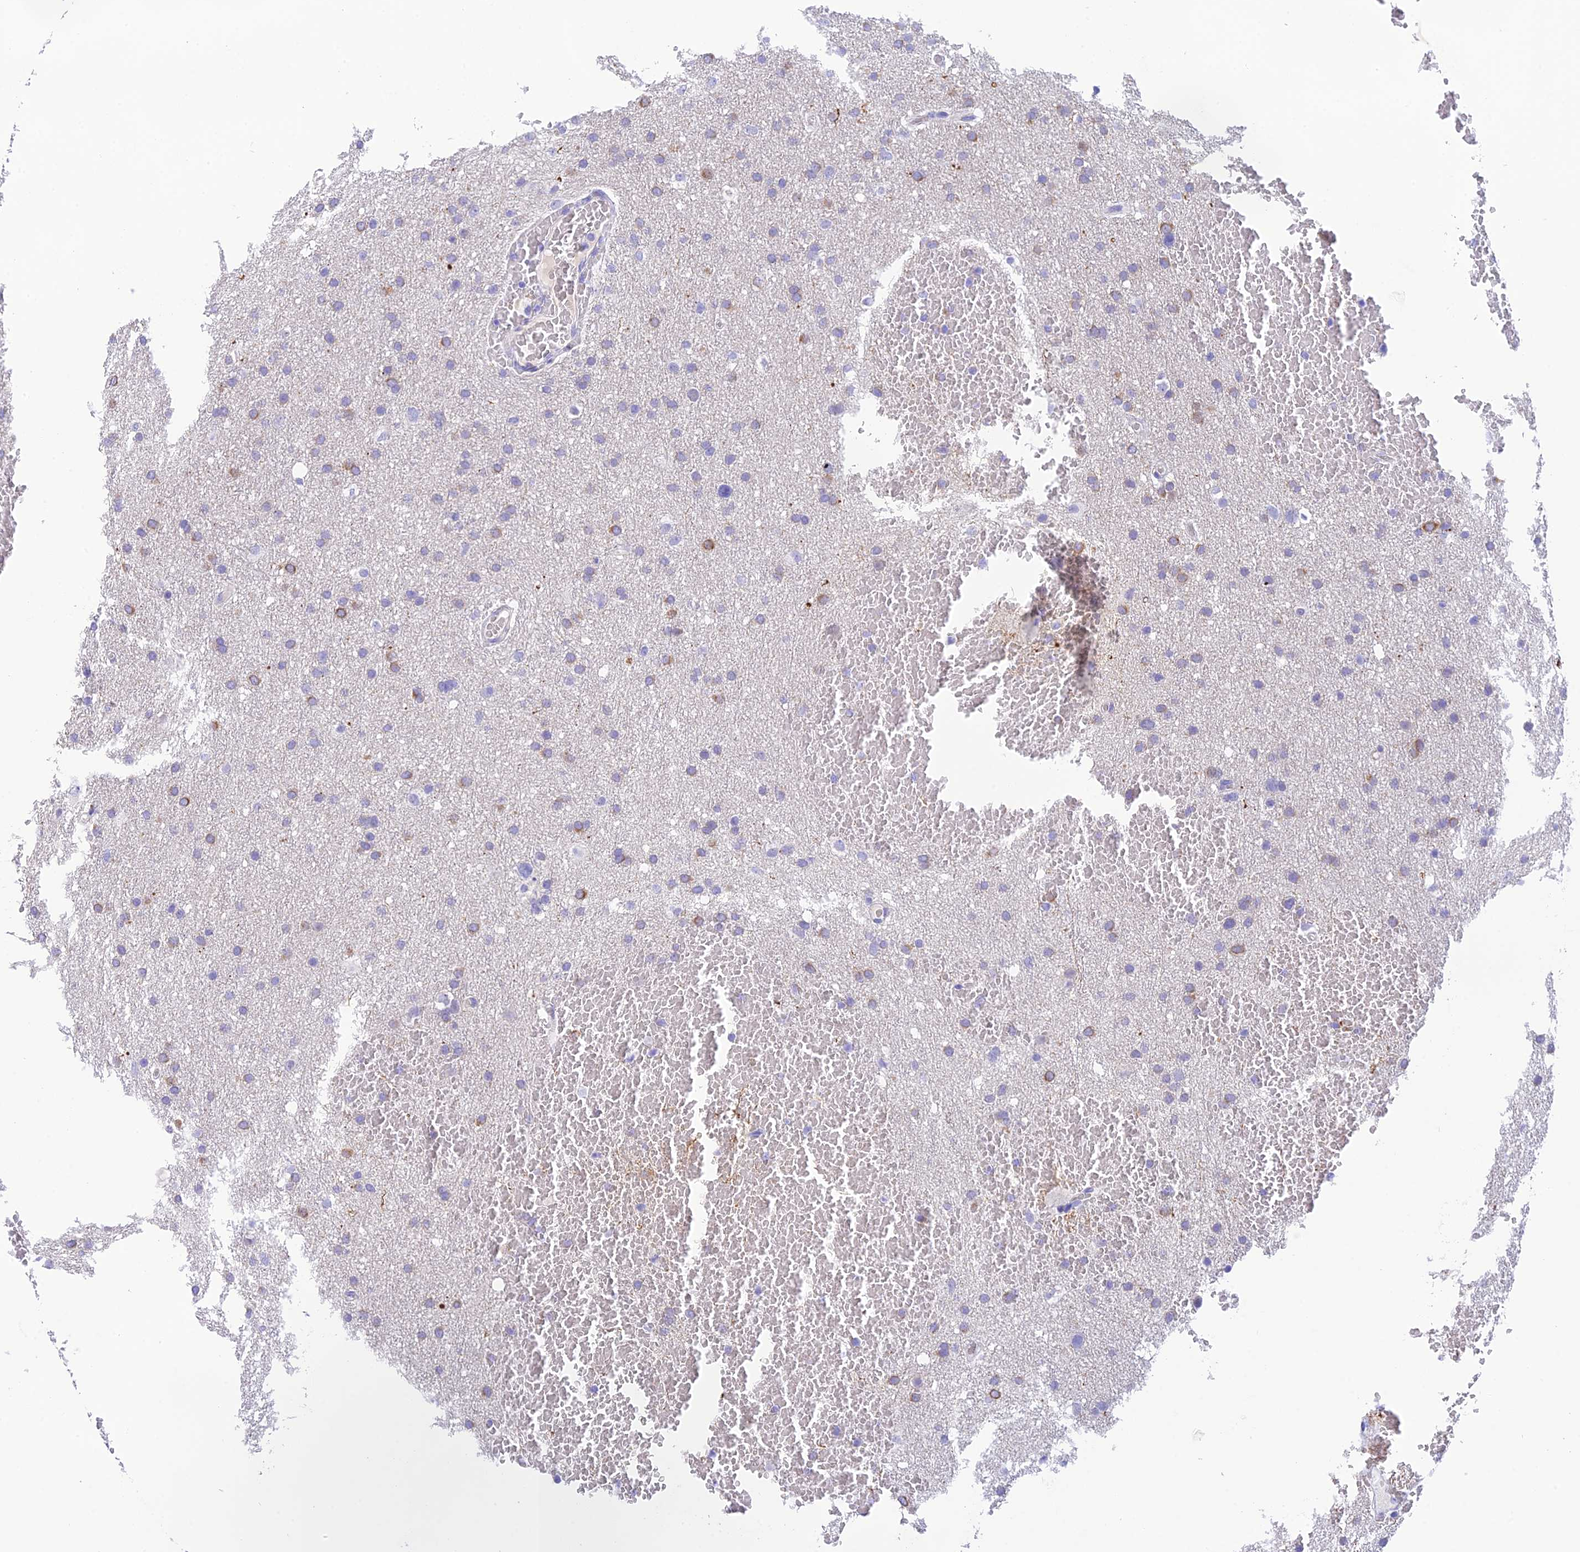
{"staining": {"intensity": "moderate", "quantity": "<25%", "location": "cytoplasmic/membranous"}, "tissue": "glioma", "cell_type": "Tumor cells", "image_type": "cancer", "snomed": [{"axis": "morphology", "description": "Glioma, malignant, High grade"}, {"axis": "topography", "description": "Cerebral cortex"}], "caption": "Tumor cells demonstrate low levels of moderate cytoplasmic/membranous staining in about <25% of cells in human malignant glioma (high-grade).", "gene": "KDELR3", "patient": {"sex": "female", "age": 36}}